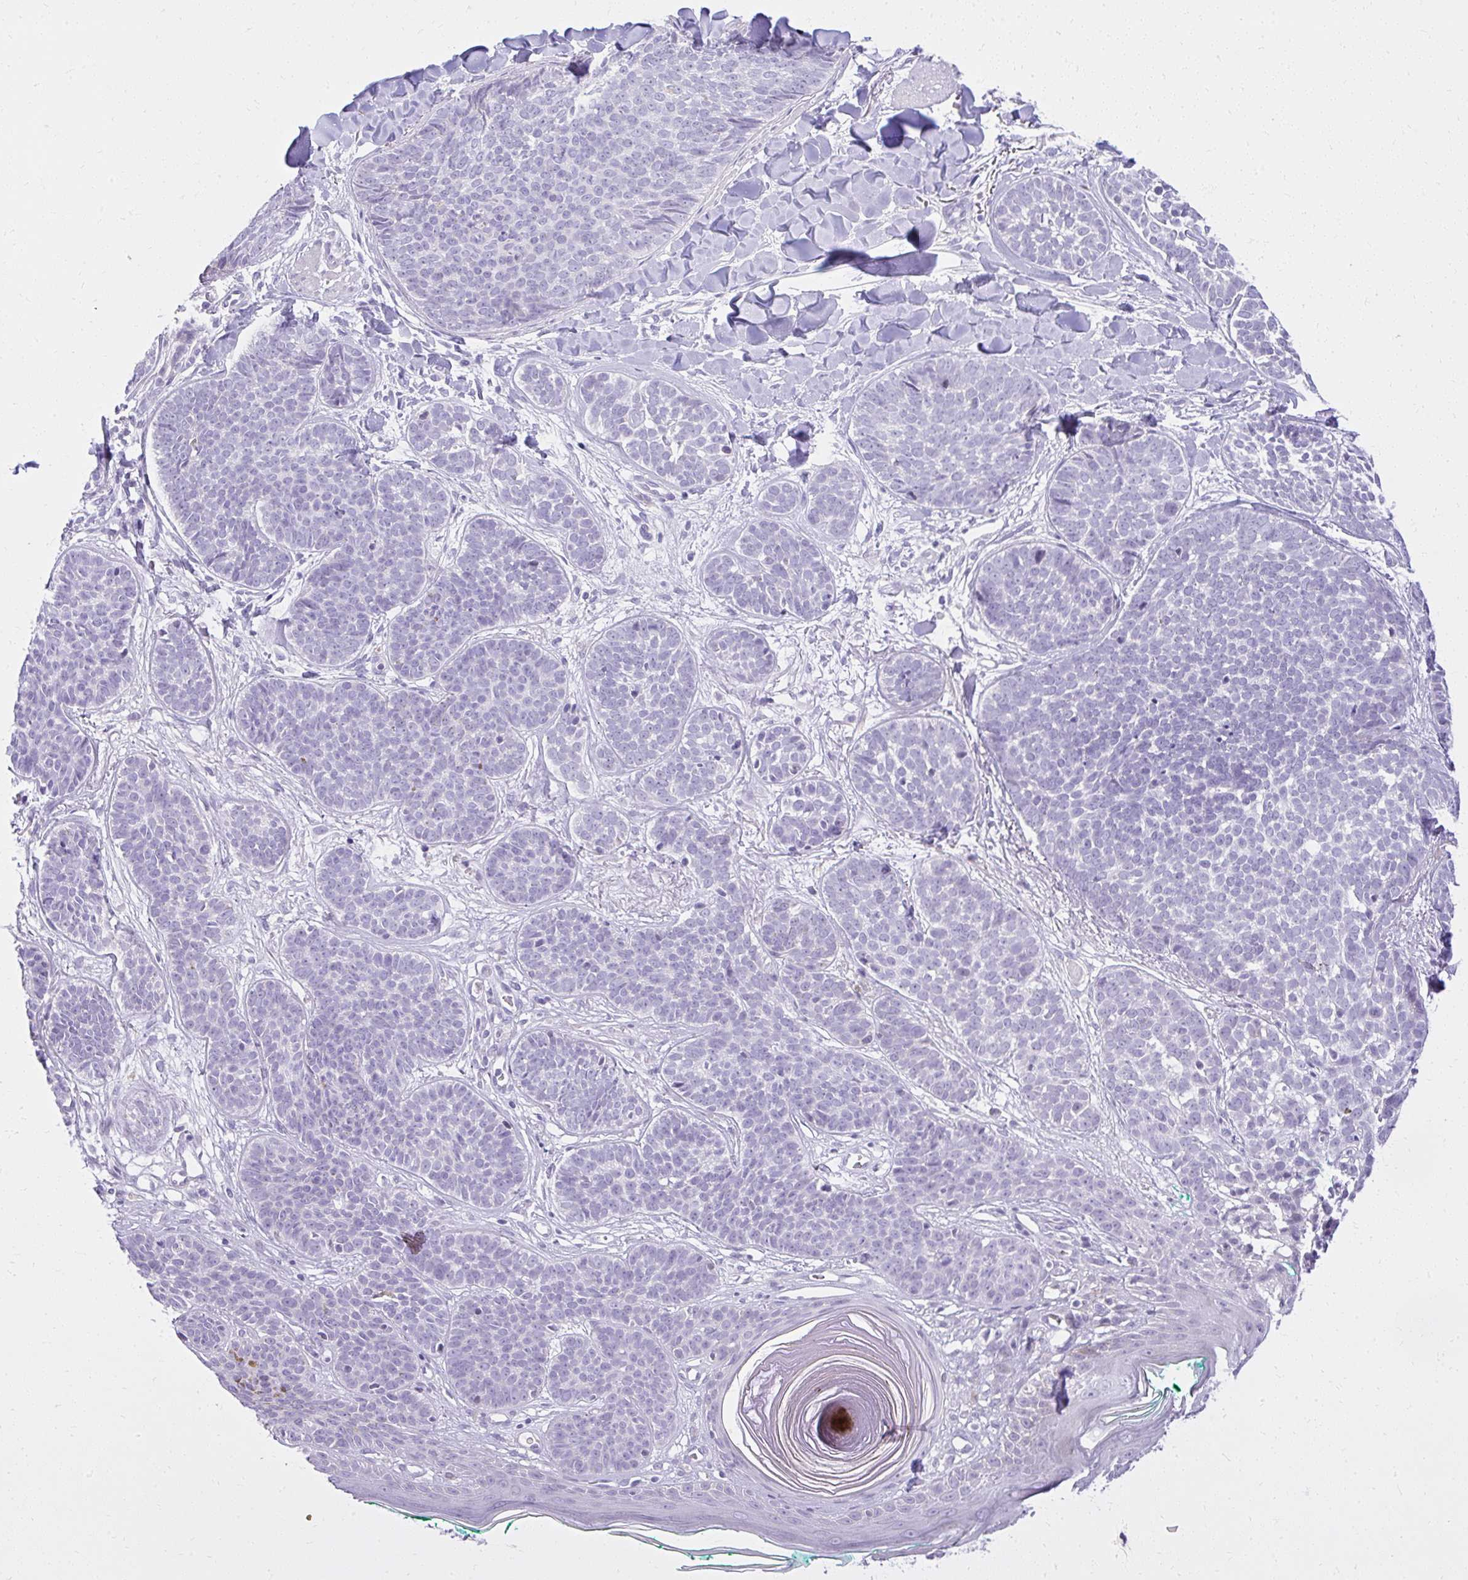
{"staining": {"intensity": "negative", "quantity": "none", "location": "none"}, "tissue": "skin cancer", "cell_type": "Tumor cells", "image_type": "cancer", "snomed": [{"axis": "morphology", "description": "Basal cell carcinoma"}, {"axis": "topography", "description": "Skin"}, {"axis": "topography", "description": "Skin of neck"}, {"axis": "topography", "description": "Skin of shoulder"}, {"axis": "topography", "description": "Skin of back"}], "caption": "A high-resolution histopathology image shows immunohistochemistry (IHC) staining of skin cancer, which demonstrates no significant expression in tumor cells.", "gene": "PRAP1", "patient": {"sex": "male", "age": 80}}